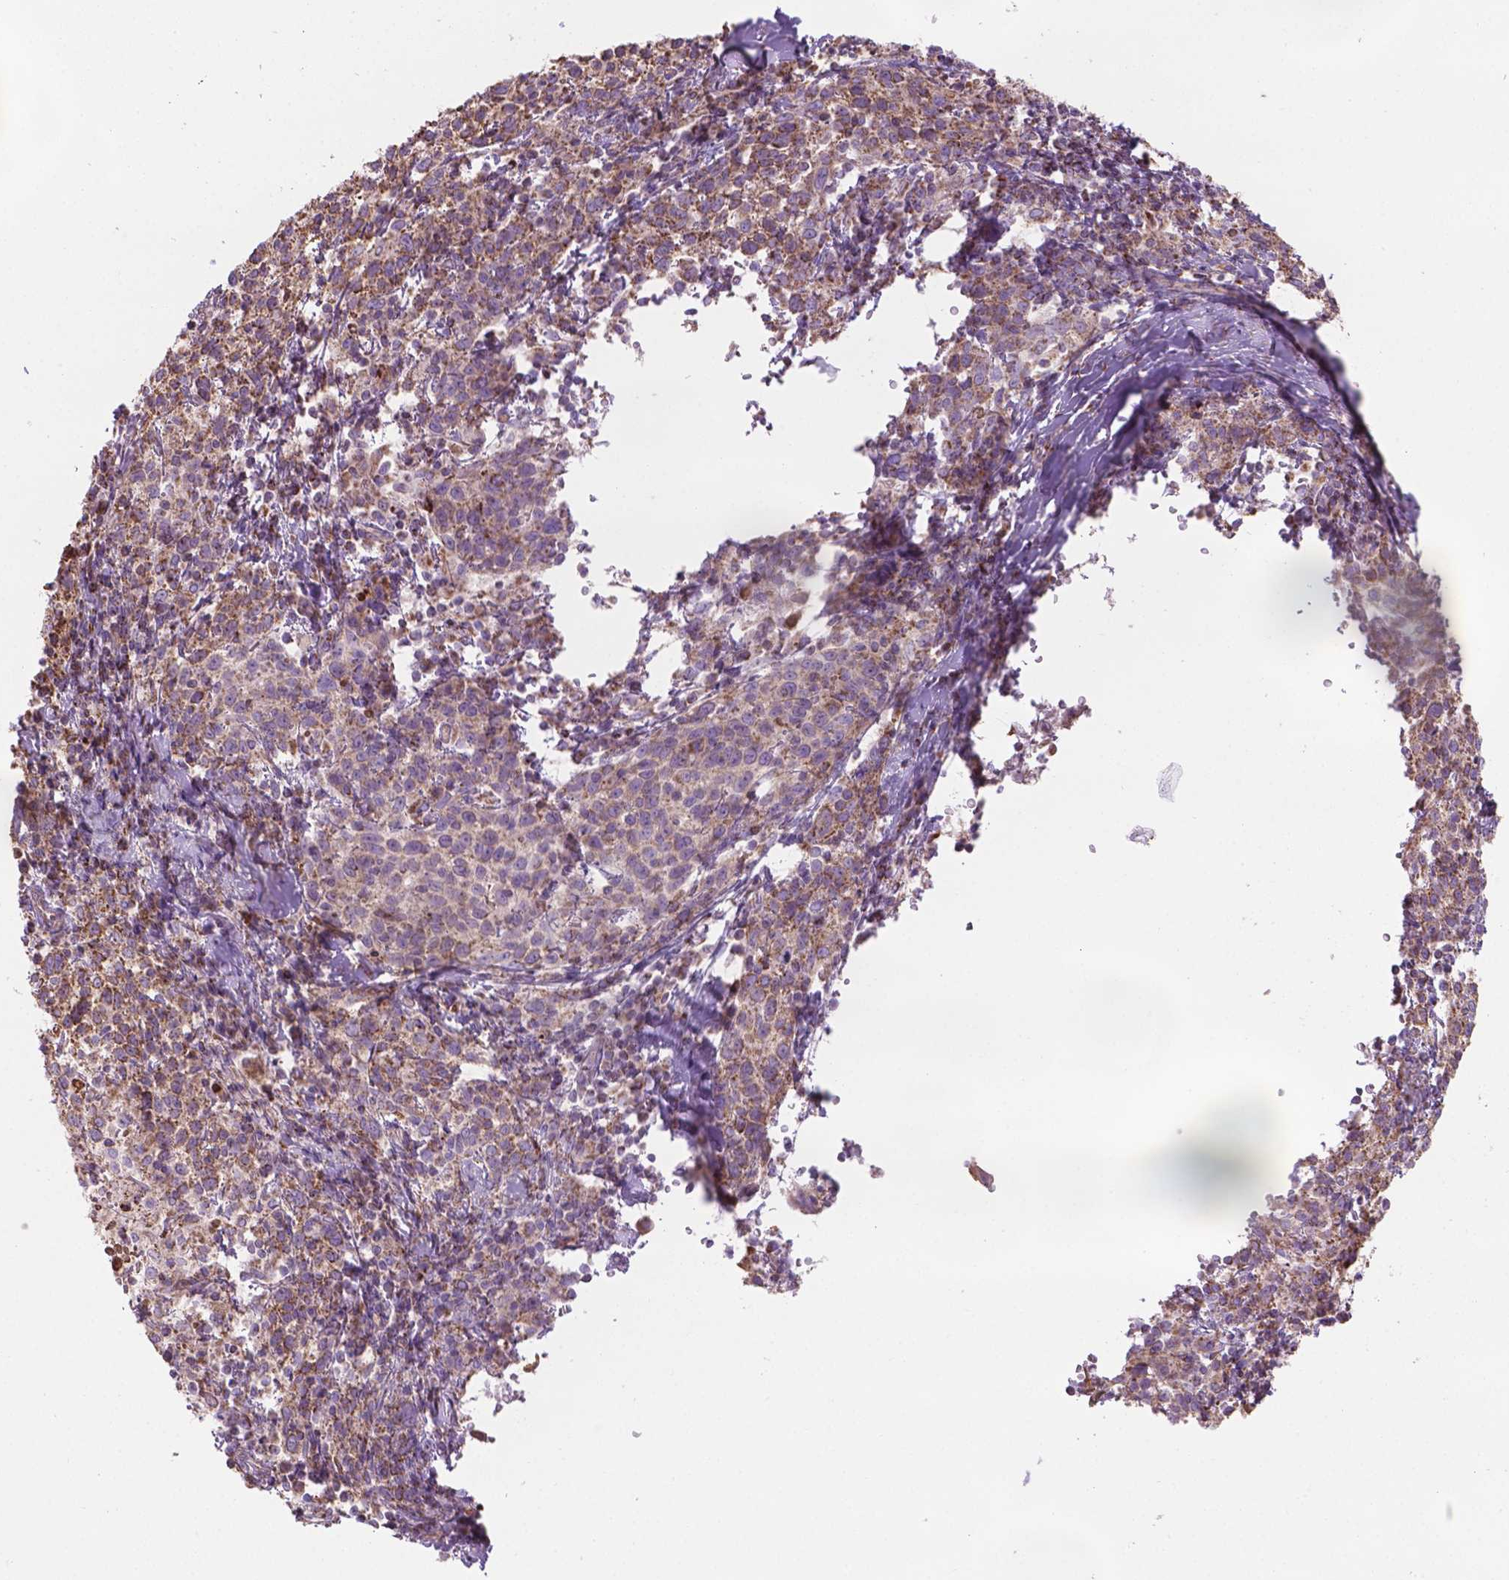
{"staining": {"intensity": "moderate", "quantity": ">75%", "location": "cytoplasmic/membranous"}, "tissue": "cervical cancer", "cell_type": "Tumor cells", "image_type": "cancer", "snomed": [{"axis": "morphology", "description": "Squamous cell carcinoma, NOS"}, {"axis": "topography", "description": "Cervix"}], "caption": "Protein expression analysis of cervical cancer (squamous cell carcinoma) displays moderate cytoplasmic/membranous positivity in about >75% of tumor cells.", "gene": "PIBF1", "patient": {"sex": "female", "age": 61}}